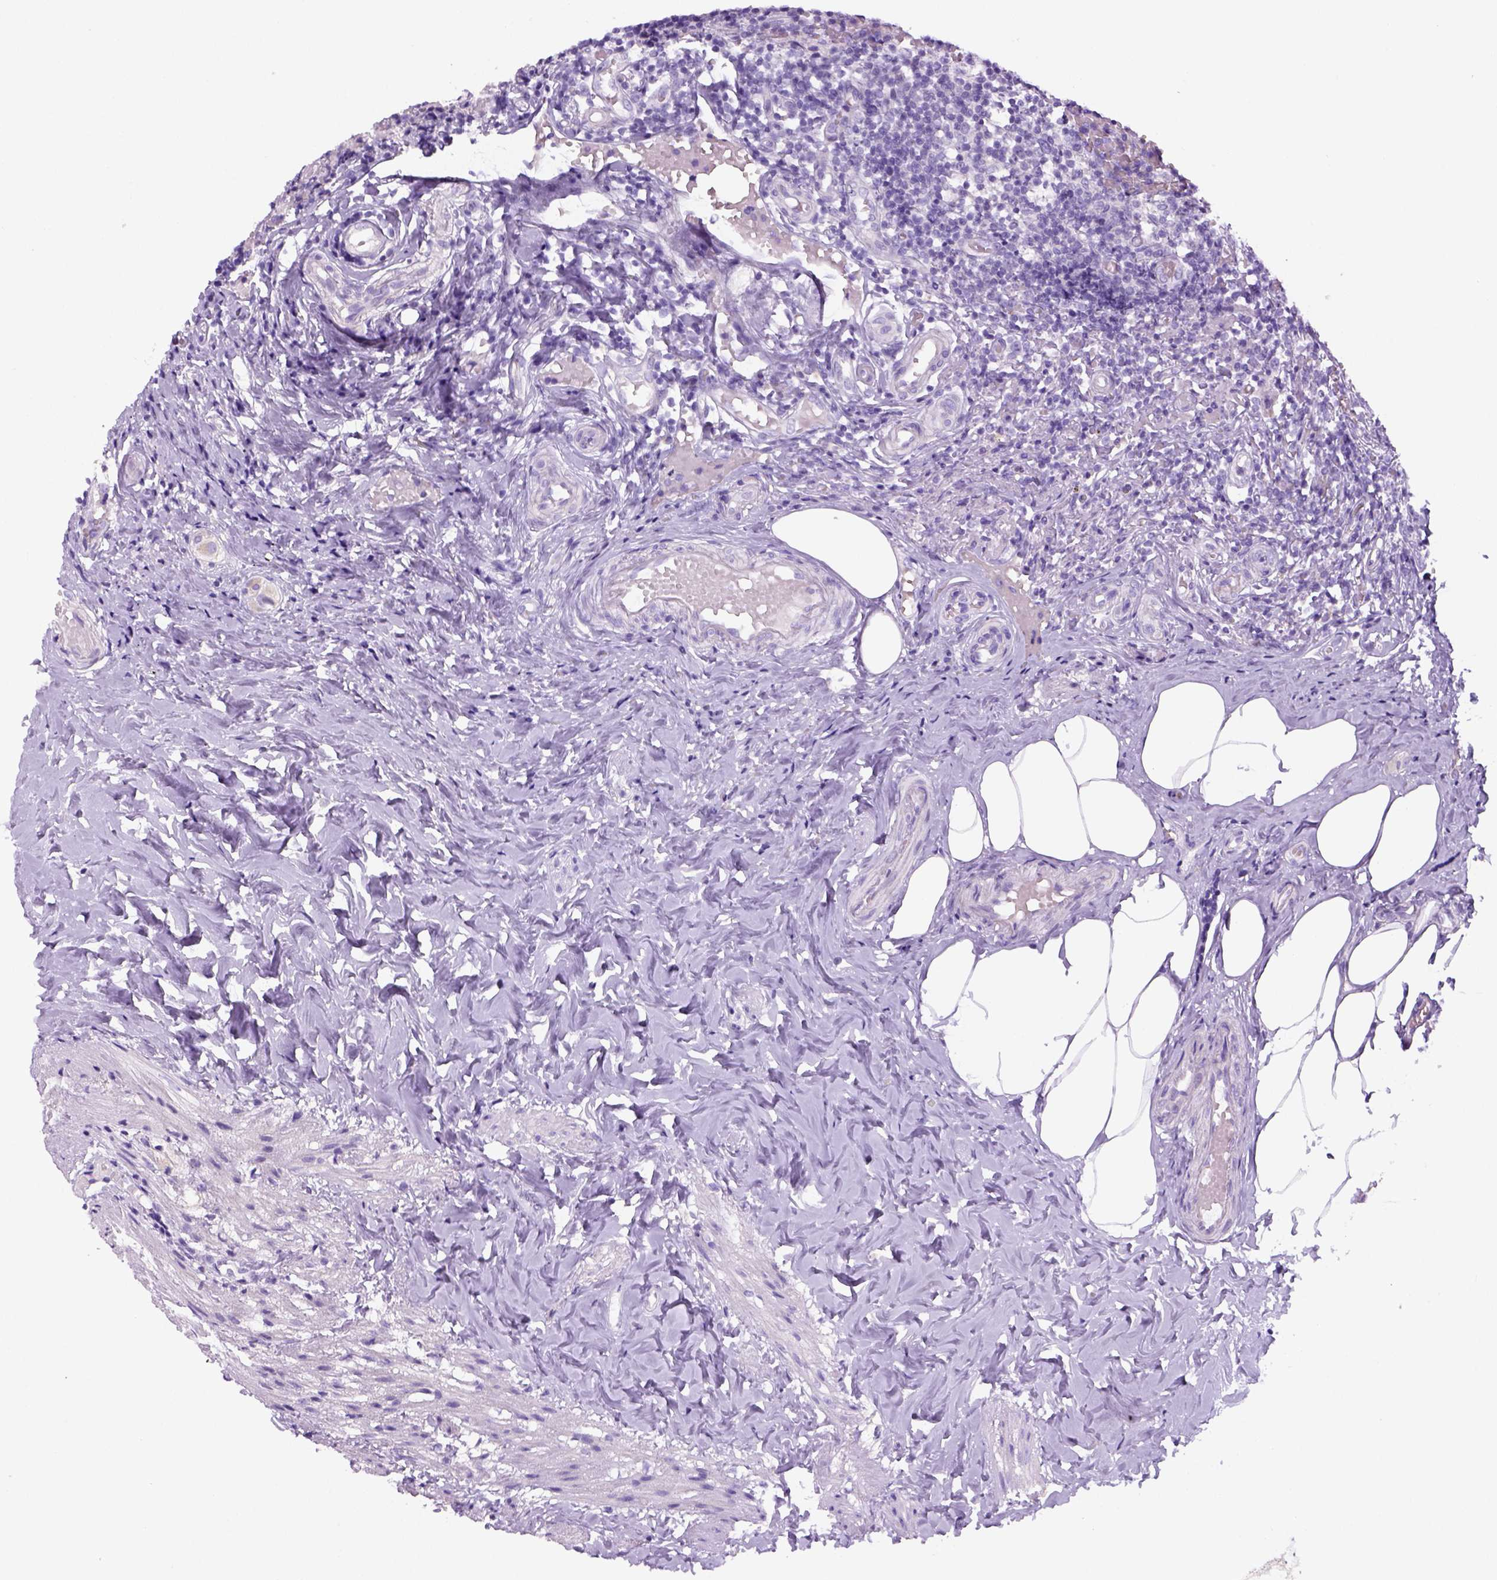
{"staining": {"intensity": "negative", "quantity": "none", "location": "none"}, "tissue": "appendix", "cell_type": "Glandular cells", "image_type": "normal", "snomed": [{"axis": "morphology", "description": "Normal tissue, NOS"}, {"axis": "topography", "description": "Appendix"}], "caption": "A histopathology image of human appendix is negative for staining in glandular cells. (Stains: DAB immunohistochemistry with hematoxylin counter stain, Microscopy: brightfield microscopy at high magnification).", "gene": "DNAH11", "patient": {"sex": "female", "age": 32}}